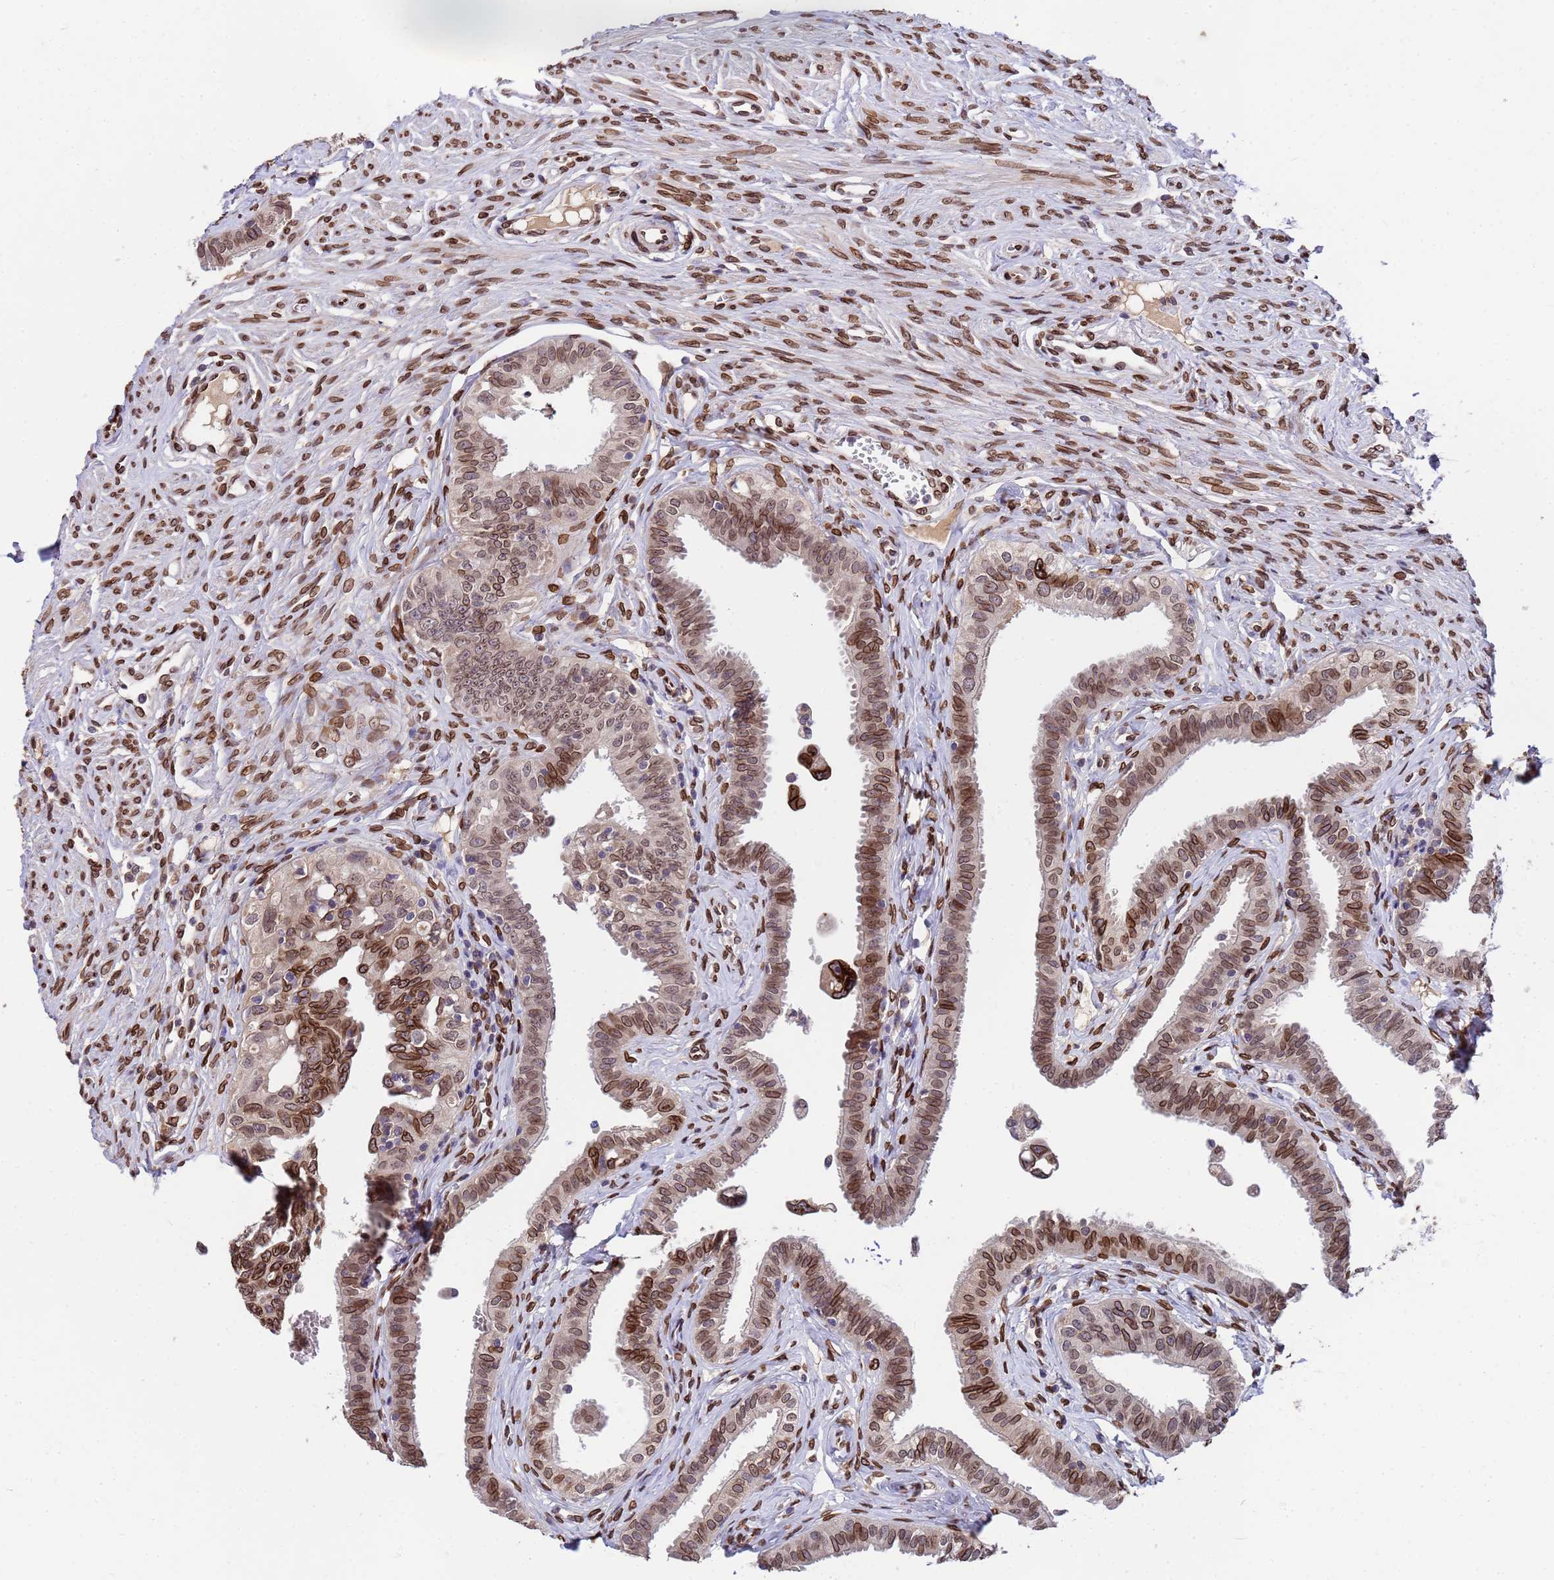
{"staining": {"intensity": "strong", "quantity": "25%-75%", "location": "cytoplasmic/membranous,nuclear"}, "tissue": "fallopian tube", "cell_type": "Glandular cells", "image_type": "normal", "snomed": [{"axis": "morphology", "description": "Normal tissue, NOS"}, {"axis": "morphology", "description": "Carcinoma, NOS"}, {"axis": "topography", "description": "Fallopian tube"}, {"axis": "topography", "description": "Ovary"}], "caption": "Immunohistochemical staining of normal human fallopian tube demonstrates strong cytoplasmic/membranous,nuclear protein expression in about 25%-75% of glandular cells.", "gene": "GPR135", "patient": {"sex": "female", "age": 59}}